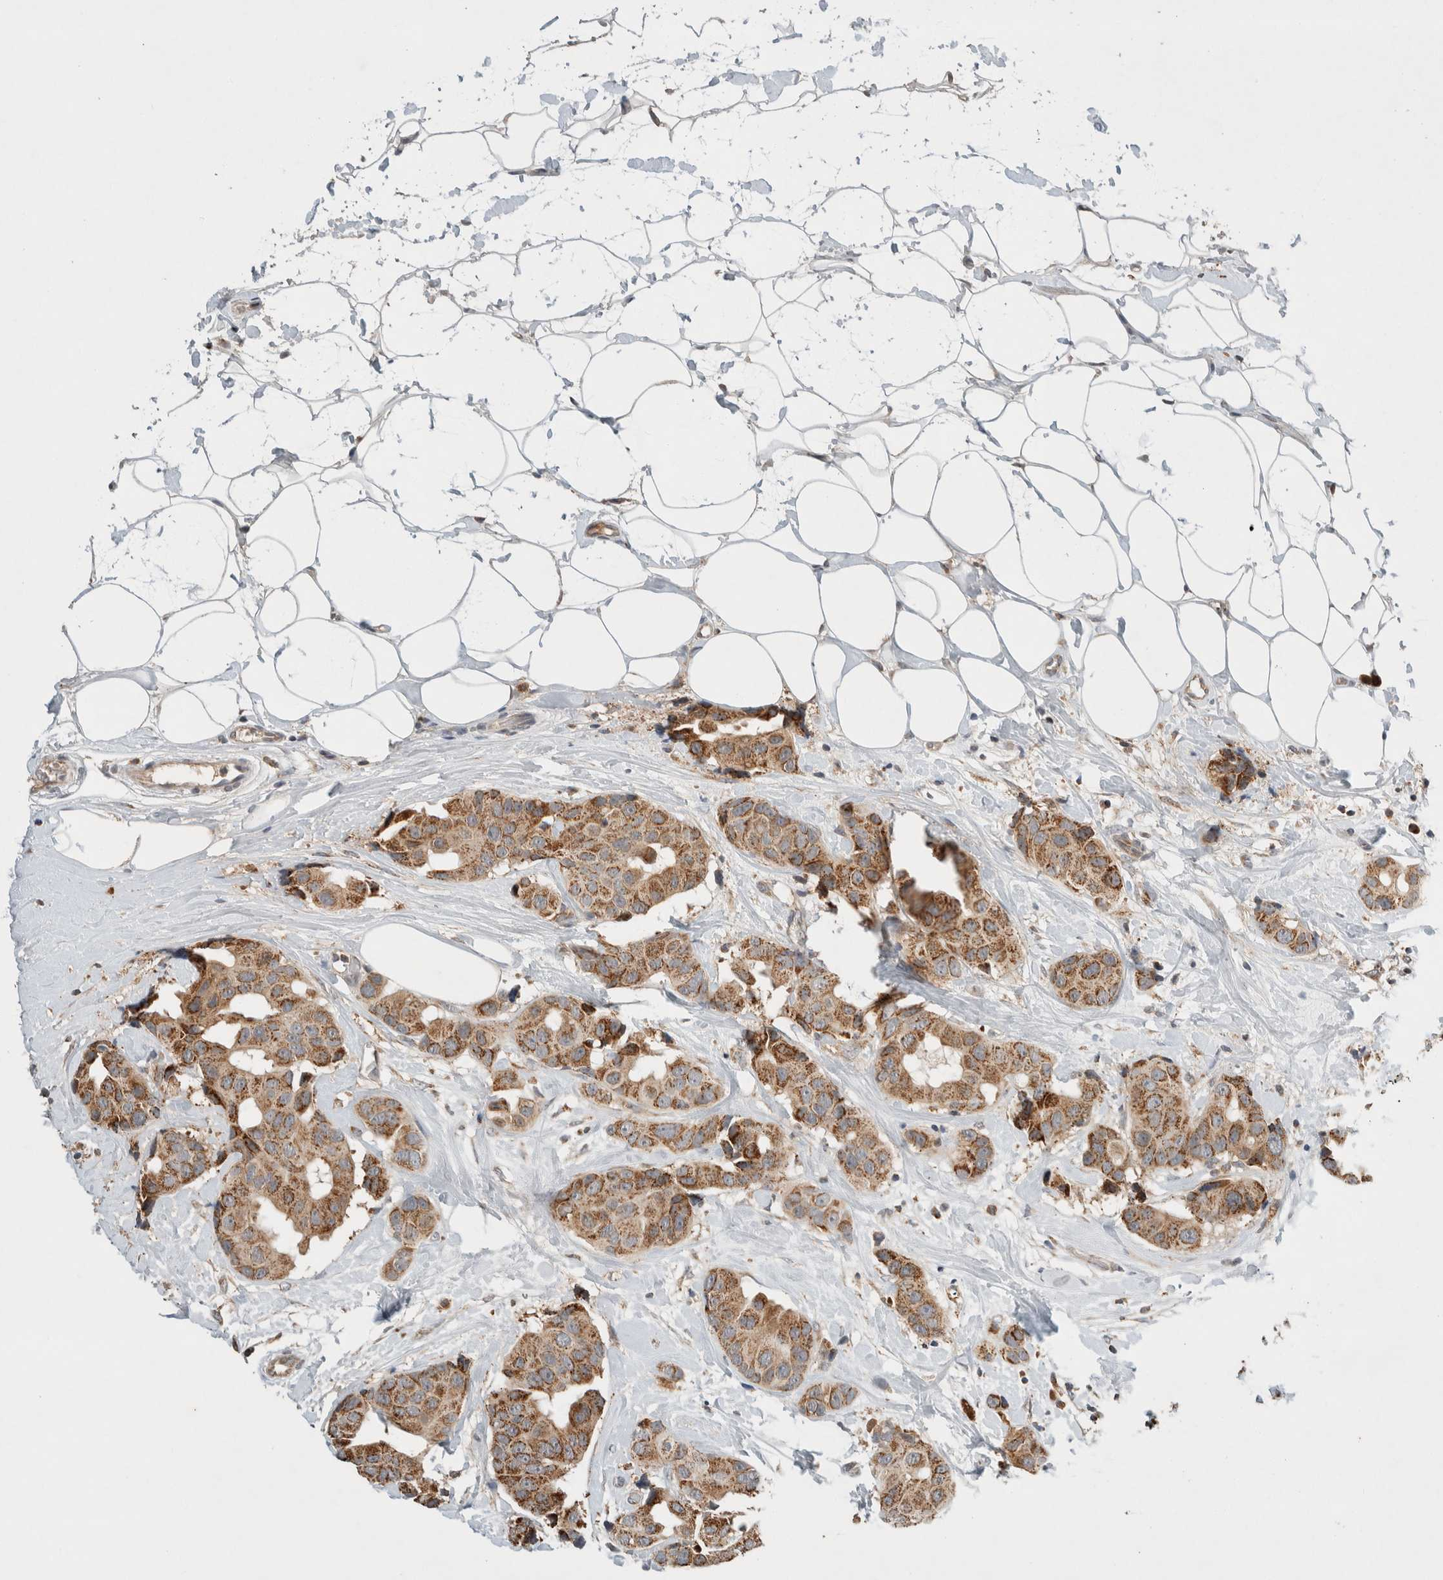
{"staining": {"intensity": "moderate", "quantity": ">75%", "location": "cytoplasmic/membranous"}, "tissue": "breast cancer", "cell_type": "Tumor cells", "image_type": "cancer", "snomed": [{"axis": "morphology", "description": "Normal tissue, NOS"}, {"axis": "morphology", "description": "Duct carcinoma"}, {"axis": "topography", "description": "Breast"}], "caption": "Immunohistochemistry (IHC) image of neoplastic tissue: human breast cancer stained using immunohistochemistry reveals medium levels of moderate protein expression localized specifically in the cytoplasmic/membranous of tumor cells, appearing as a cytoplasmic/membranous brown color.", "gene": "AMPD1", "patient": {"sex": "female", "age": 39}}